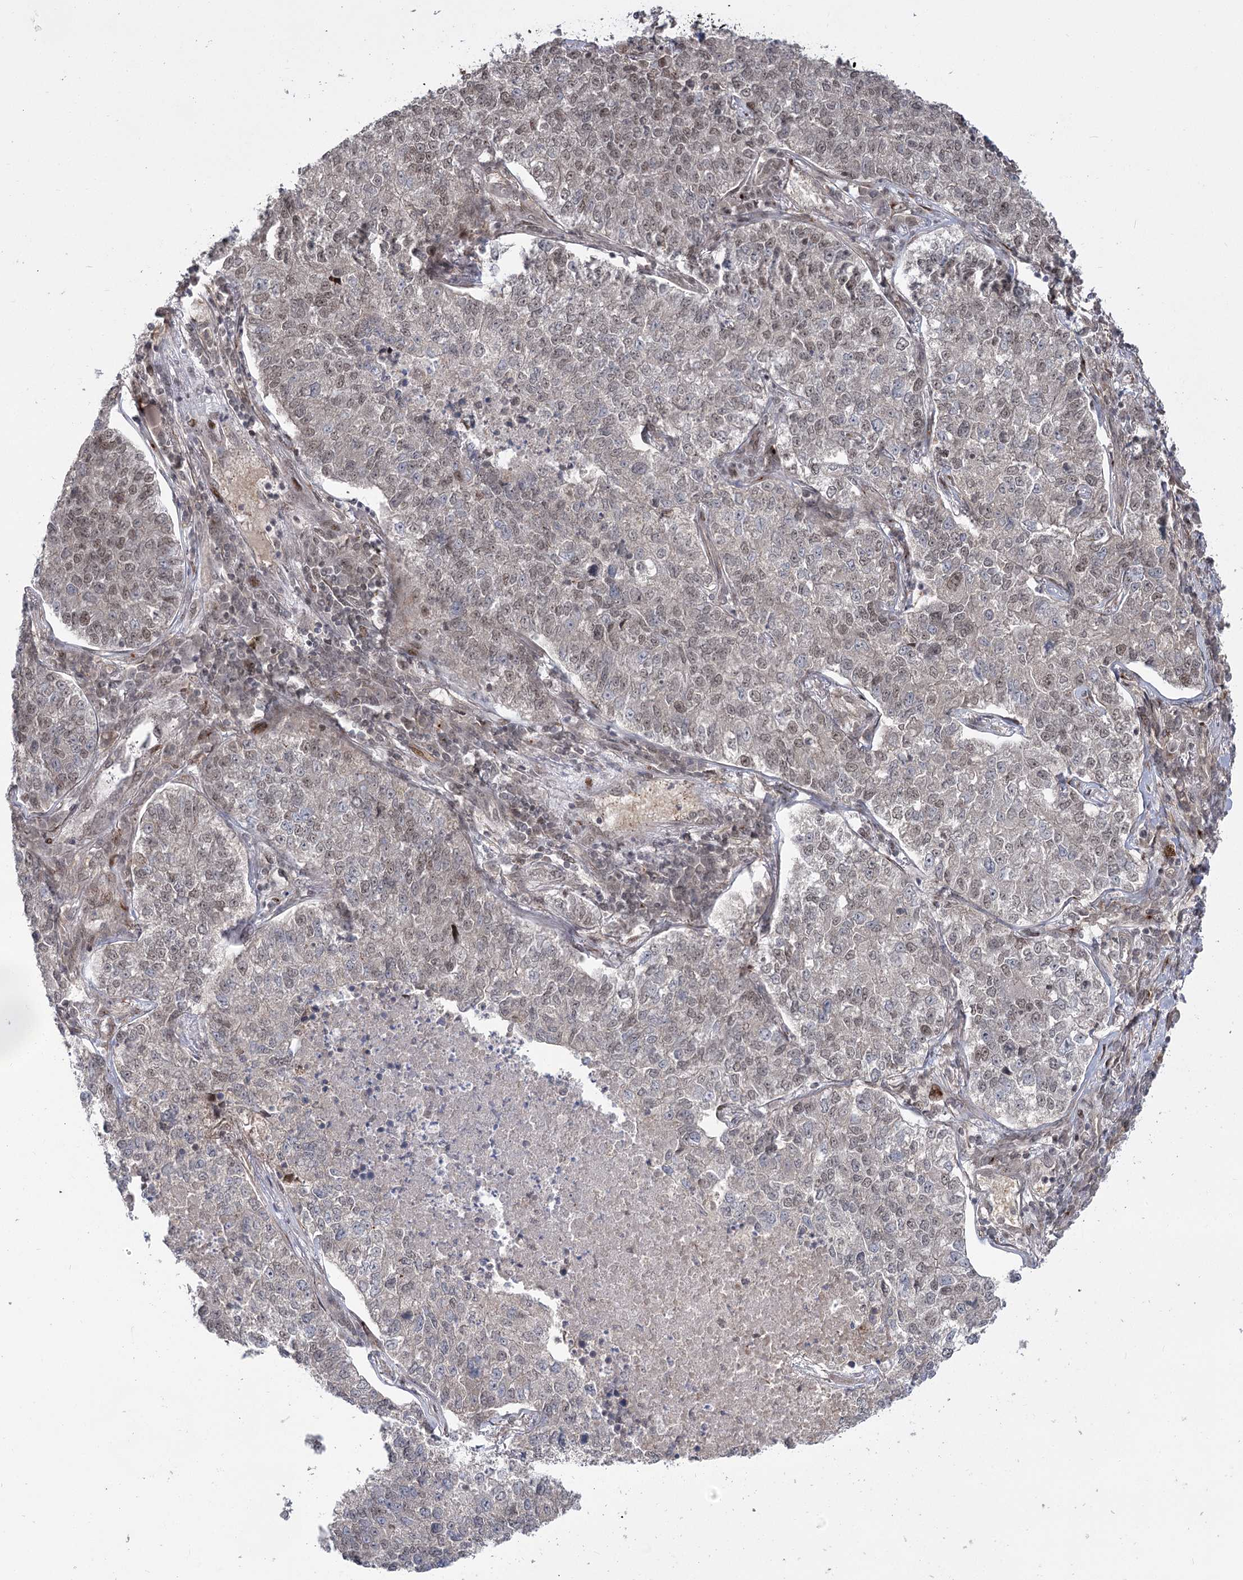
{"staining": {"intensity": "moderate", "quantity": "25%-75%", "location": "nuclear"}, "tissue": "lung cancer", "cell_type": "Tumor cells", "image_type": "cancer", "snomed": [{"axis": "morphology", "description": "Adenocarcinoma, NOS"}, {"axis": "topography", "description": "Lung"}], "caption": "Immunohistochemistry (IHC) staining of adenocarcinoma (lung), which reveals medium levels of moderate nuclear expression in about 25%-75% of tumor cells indicating moderate nuclear protein staining. The staining was performed using DAB (3,3'-diaminobenzidine) (brown) for protein detection and nuclei were counterstained in hematoxylin (blue).", "gene": "HELQ", "patient": {"sex": "male", "age": 49}}